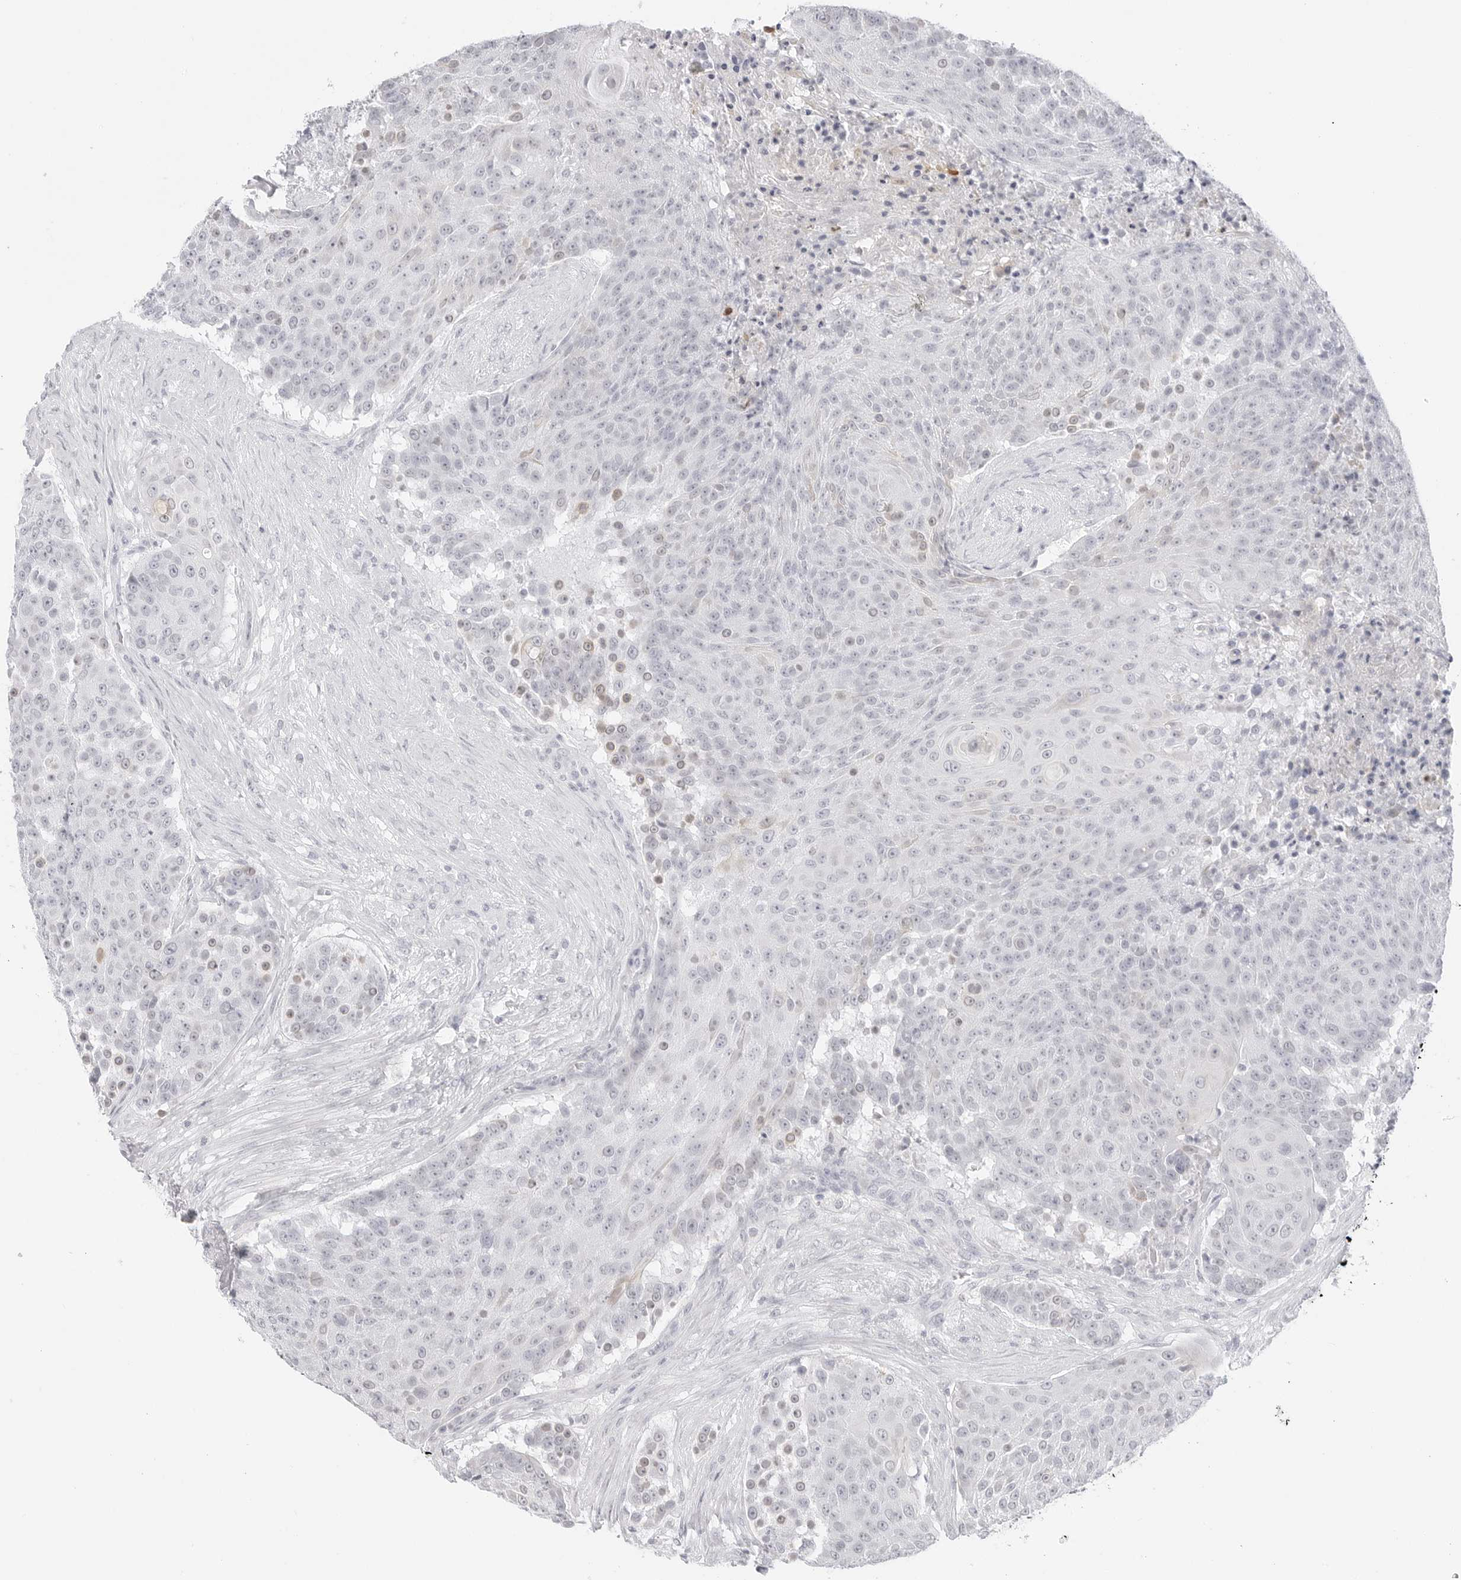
{"staining": {"intensity": "weak", "quantity": "<25%", "location": "nuclear"}, "tissue": "urothelial cancer", "cell_type": "Tumor cells", "image_type": "cancer", "snomed": [{"axis": "morphology", "description": "Urothelial carcinoma, High grade"}, {"axis": "topography", "description": "Urinary bladder"}], "caption": "Image shows no protein positivity in tumor cells of urothelial carcinoma (high-grade) tissue.", "gene": "HMGCS2", "patient": {"sex": "female", "age": 63}}